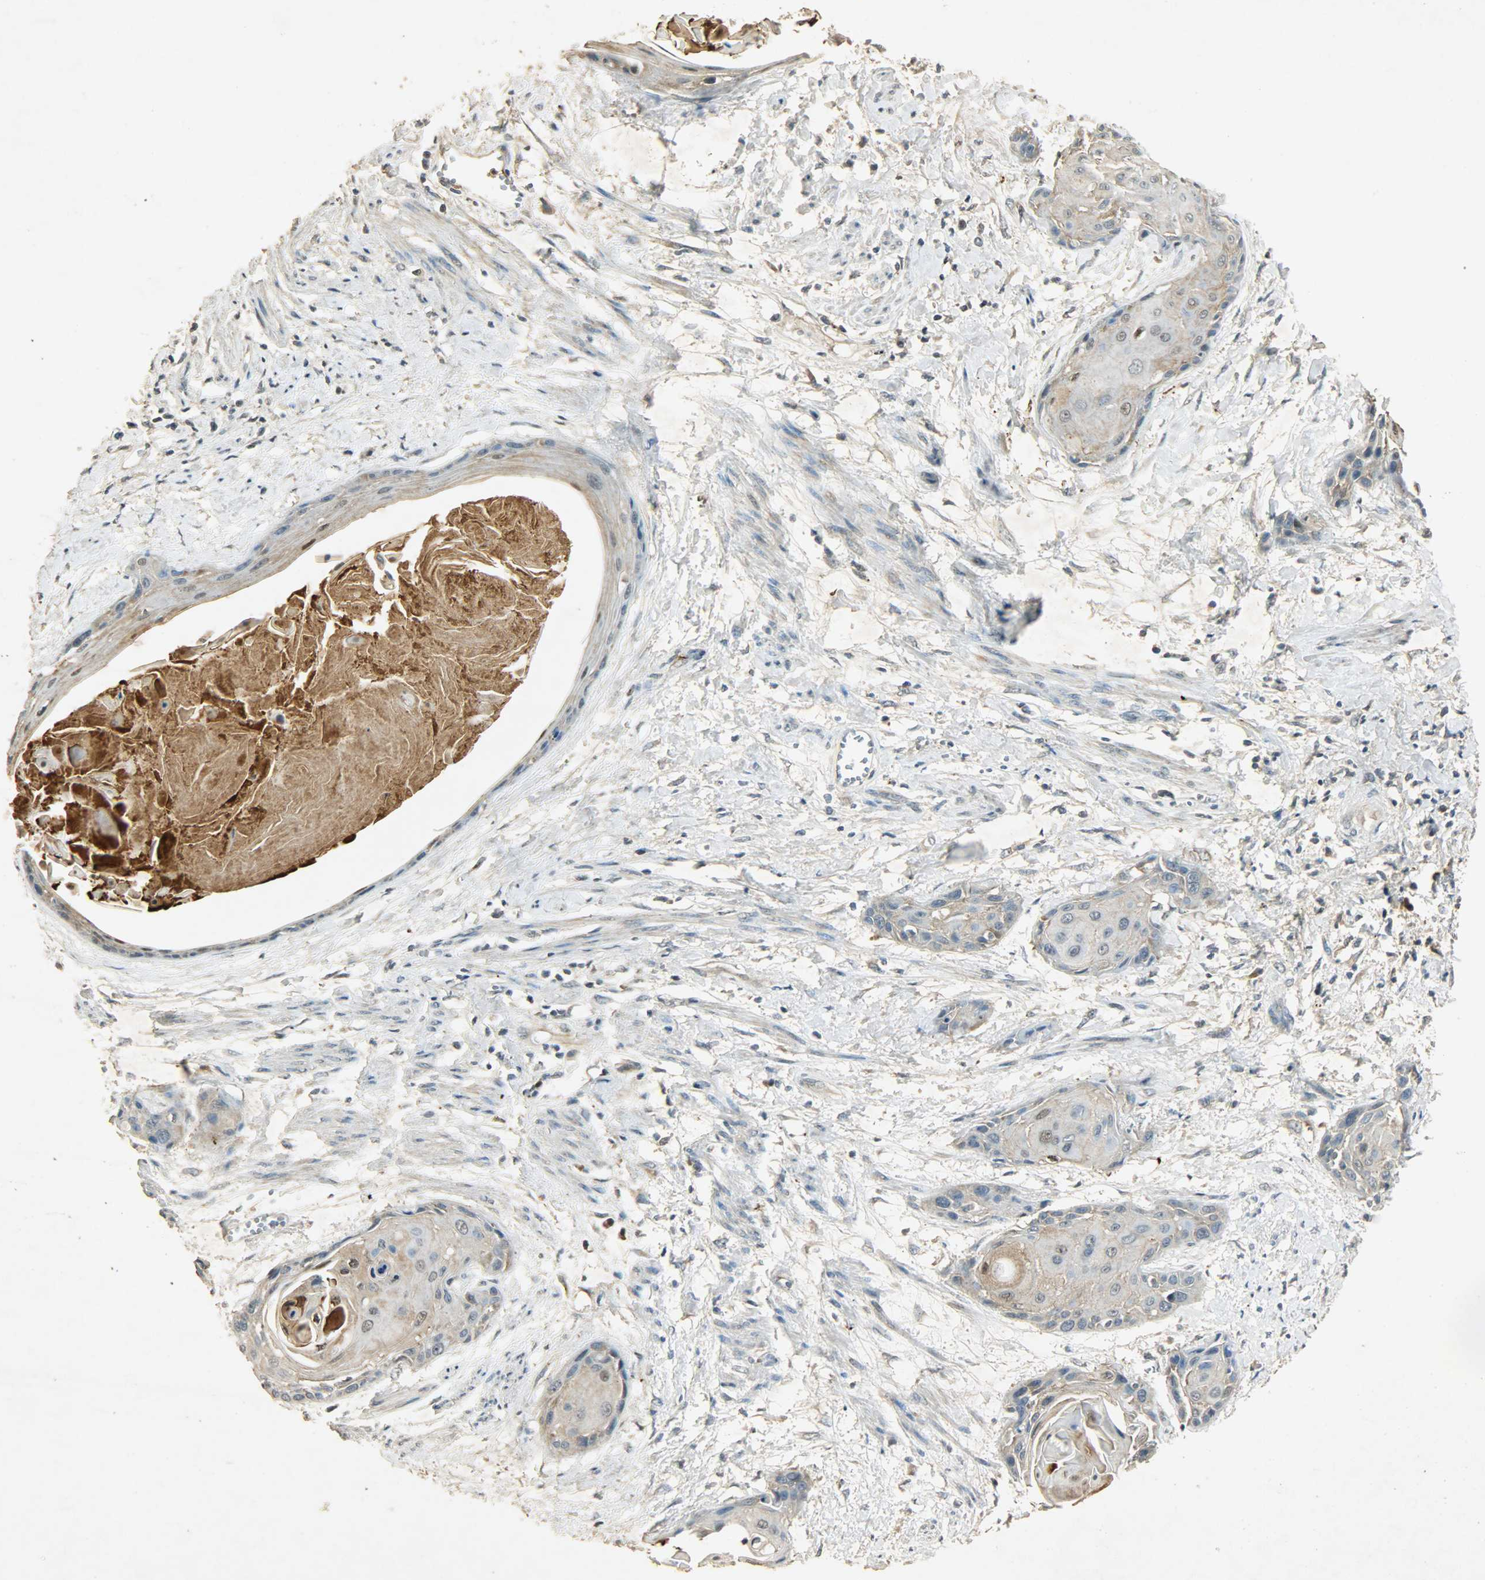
{"staining": {"intensity": "weak", "quantity": ">75%", "location": "cytoplasmic/membranous"}, "tissue": "cervical cancer", "cell_type": "Tumor cells", "image_type": "cancer", "snomed": [{"axis": "morphology", "description": "Squamous cell carcinoma, NOS"}, {"axis": "topography", "description": "Cervix"}], "caption": "Squamous cell carcinoma (cervical) tissue displays weak cytoplasmic/membranous expression in about >75% of tumor cells, visualized by immunohistochemistry.", "gene": "ATP2B1", "patient": {"sex": "female", "age": 57}}